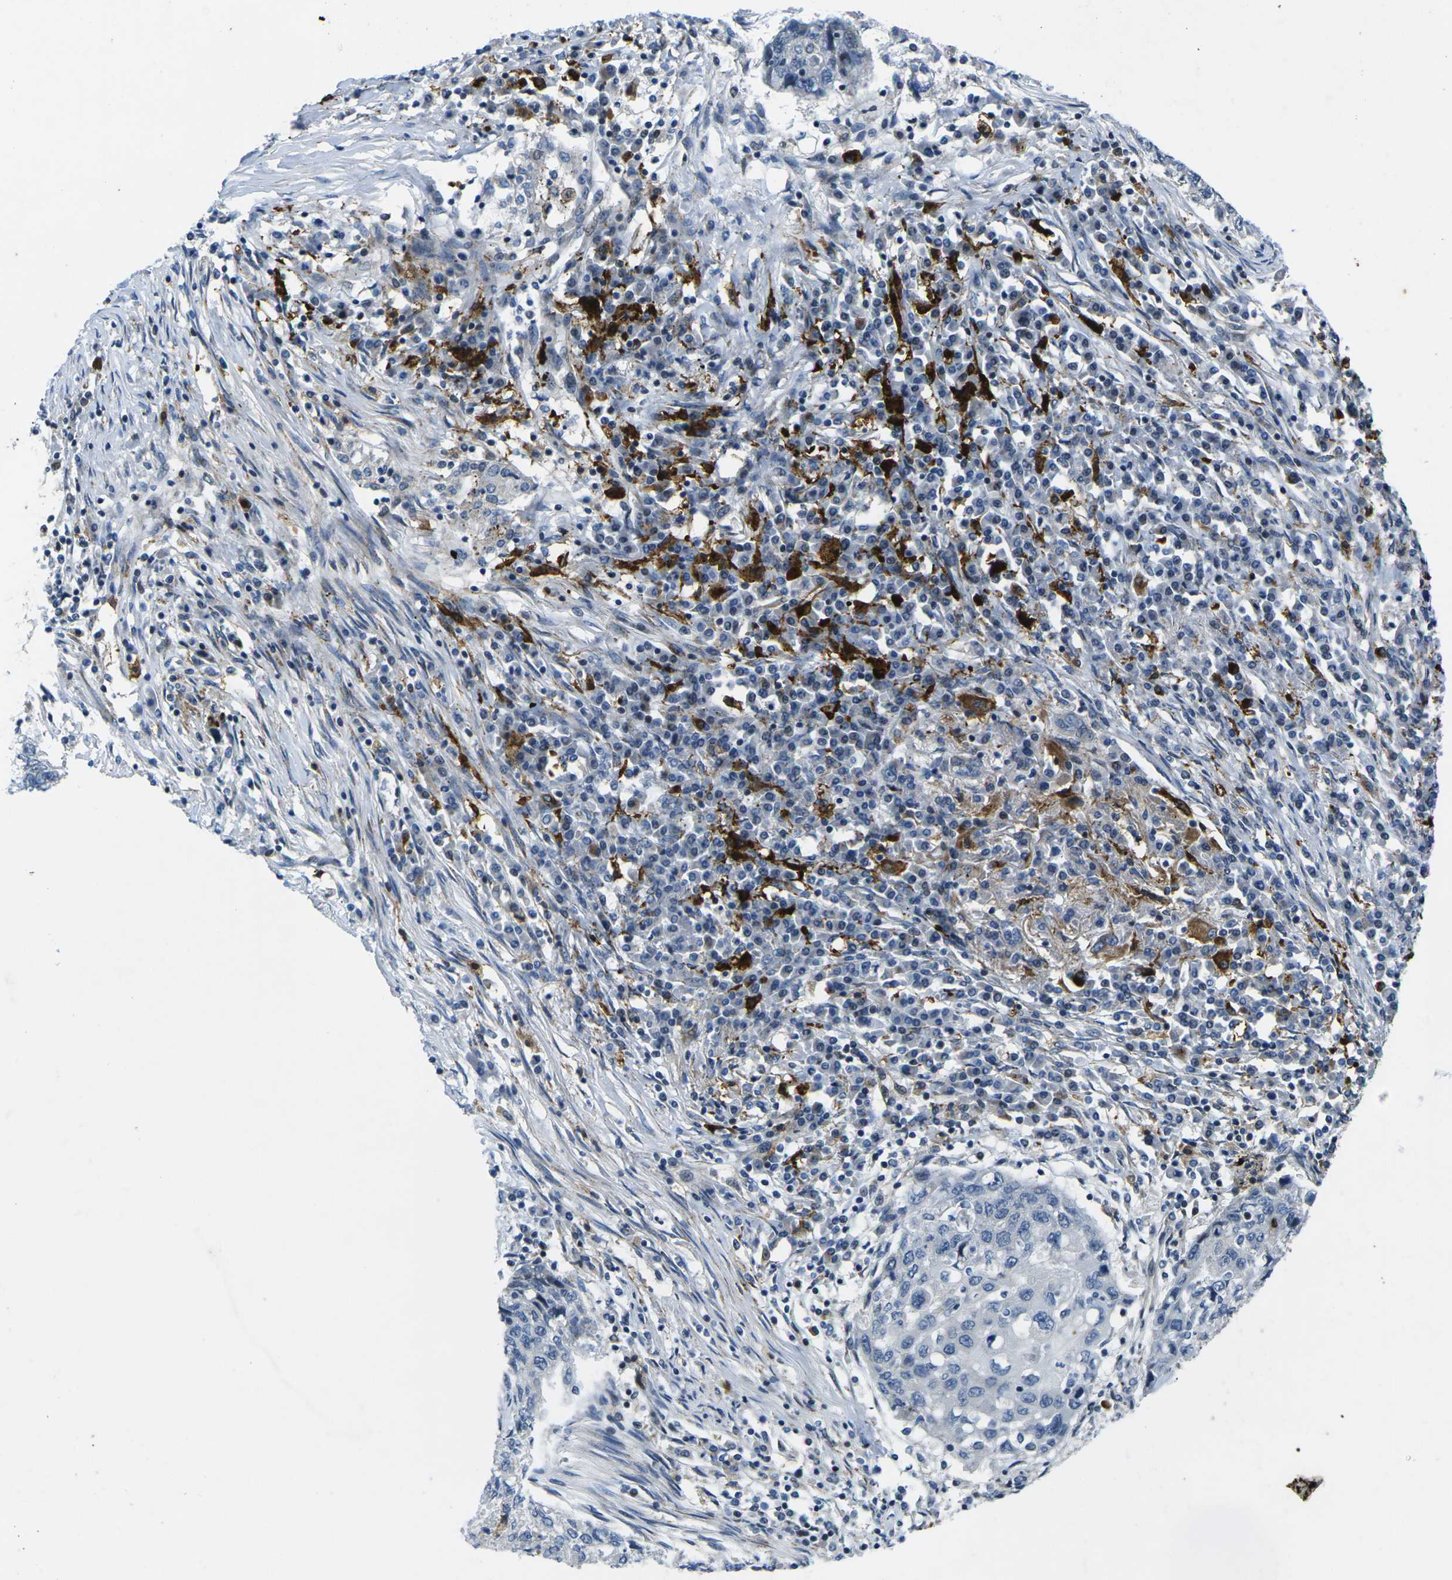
{"staining": {"intensity": "negative", "quantity": "none", "location": "none"}, "tissue": "lung cancer", "cell_type": "Tumor cells", "image_type": "cancer", "snomed": [{"axis": "morphology", "description": "Squamous cell carcinoma, NOS"}, {"axis": "topography", "description": "Lung"}], "caption": "DAB immunohistochemical staining of squamous cell carcinoma (lung) reveals no significant positivity in tumor cells.", "gene": "ROBO2", "patient": {"sex": "female", "age": 63}}